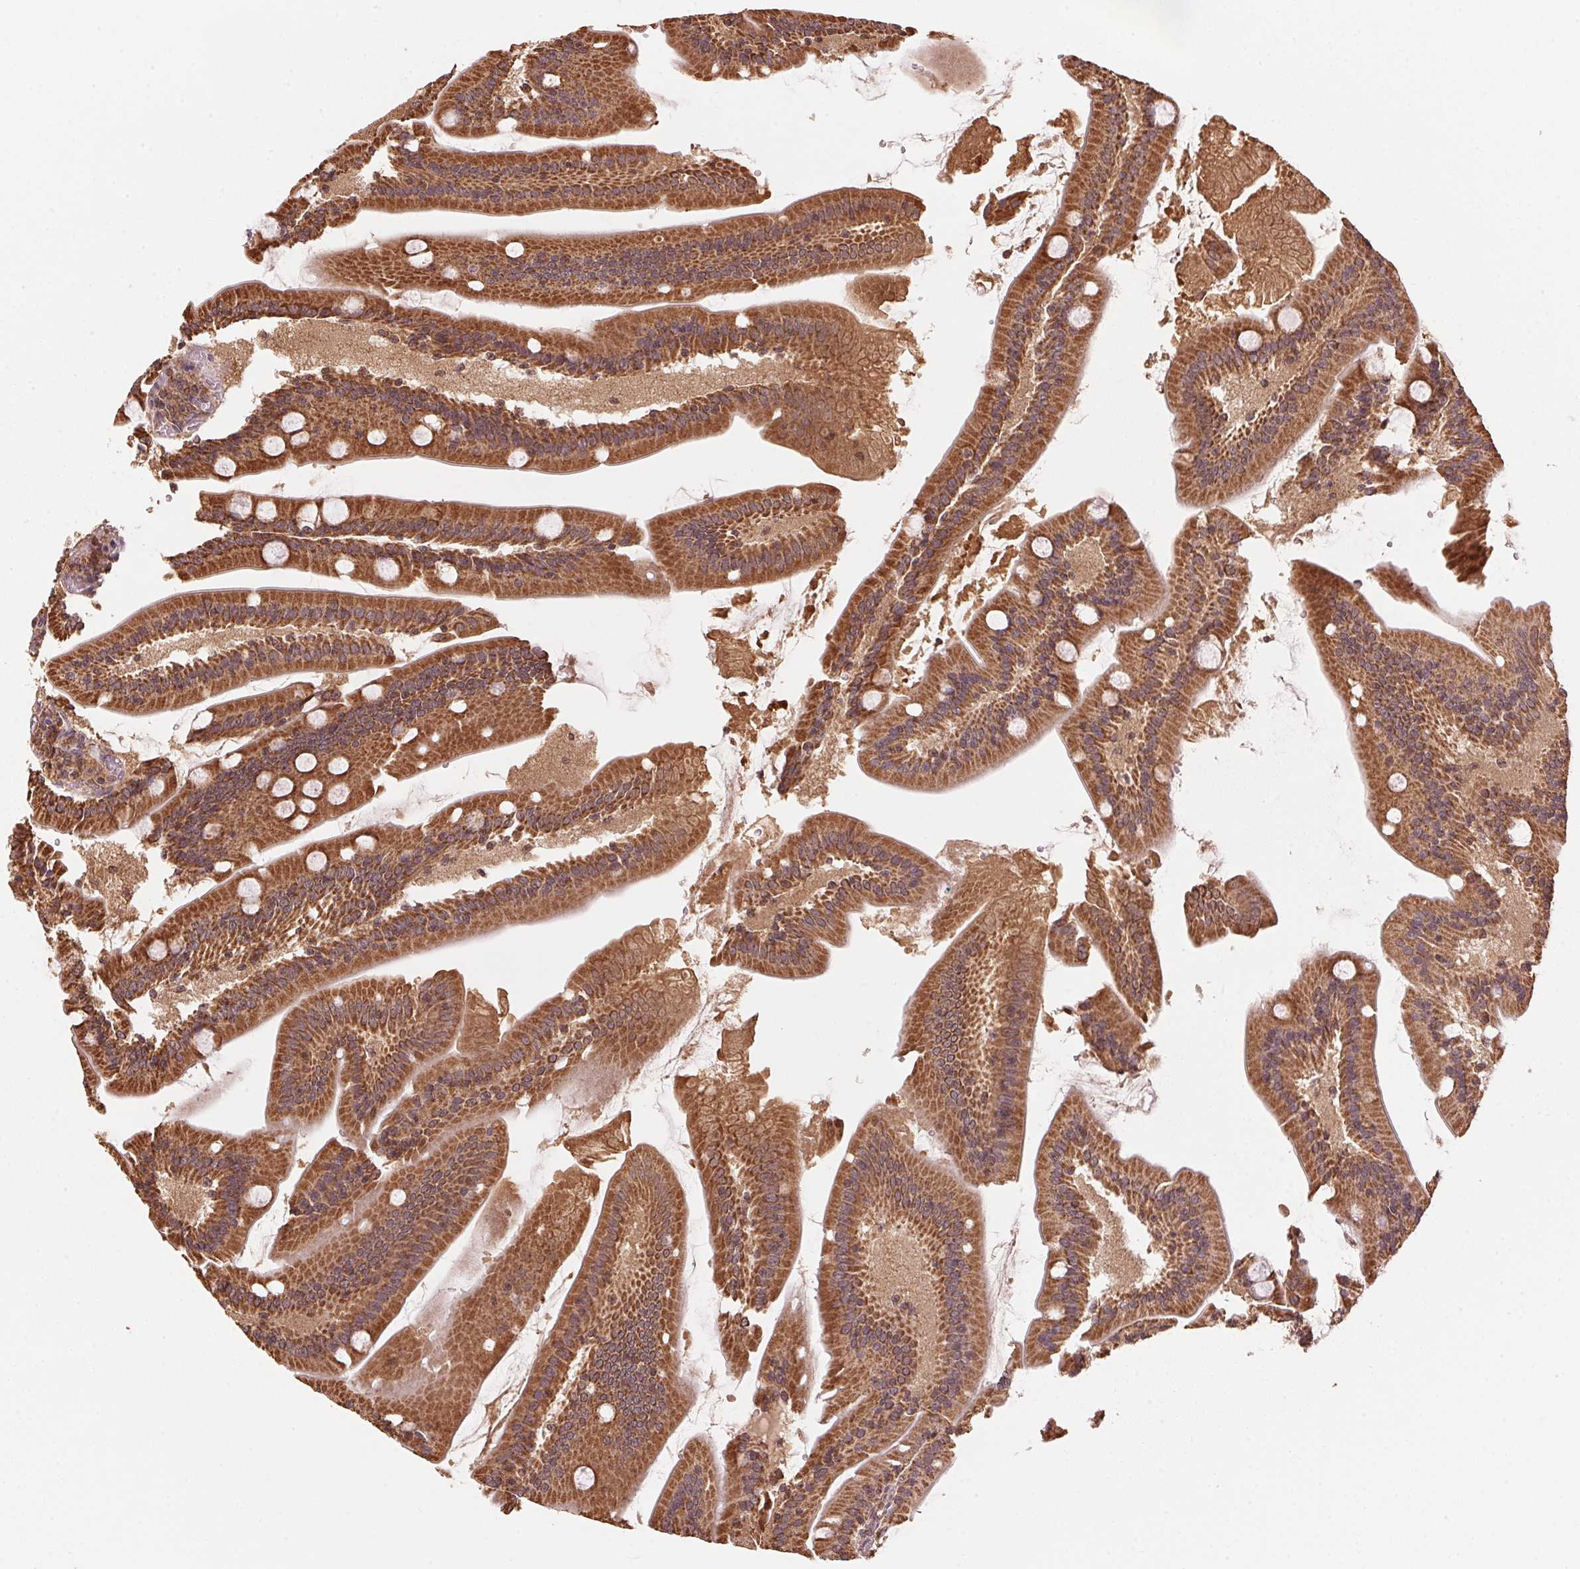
{"staining": {"intensity": "strong", "quantity": ">75%", "location": "cytoplasmic/membranous"}, "tissue": "small intestine", "cell_type": "Glandular cells", "image_type": "normal", "snomed": [{"axis": "morphology", "description": "Normal tissue, NOS"}, {"axis": "topography", "description": "Small intestine"}], "caption": "This histopathology image exhibits normal small intestine stained with immunohistochemistry to label a protein in brown. The cytoplasmic/membranous of glandular cells show strong positivity for the protein. Nuclei are counter-stained blue.", "gene": "ARHGAP6", "patient": {"sex": "male", "age": 37}}